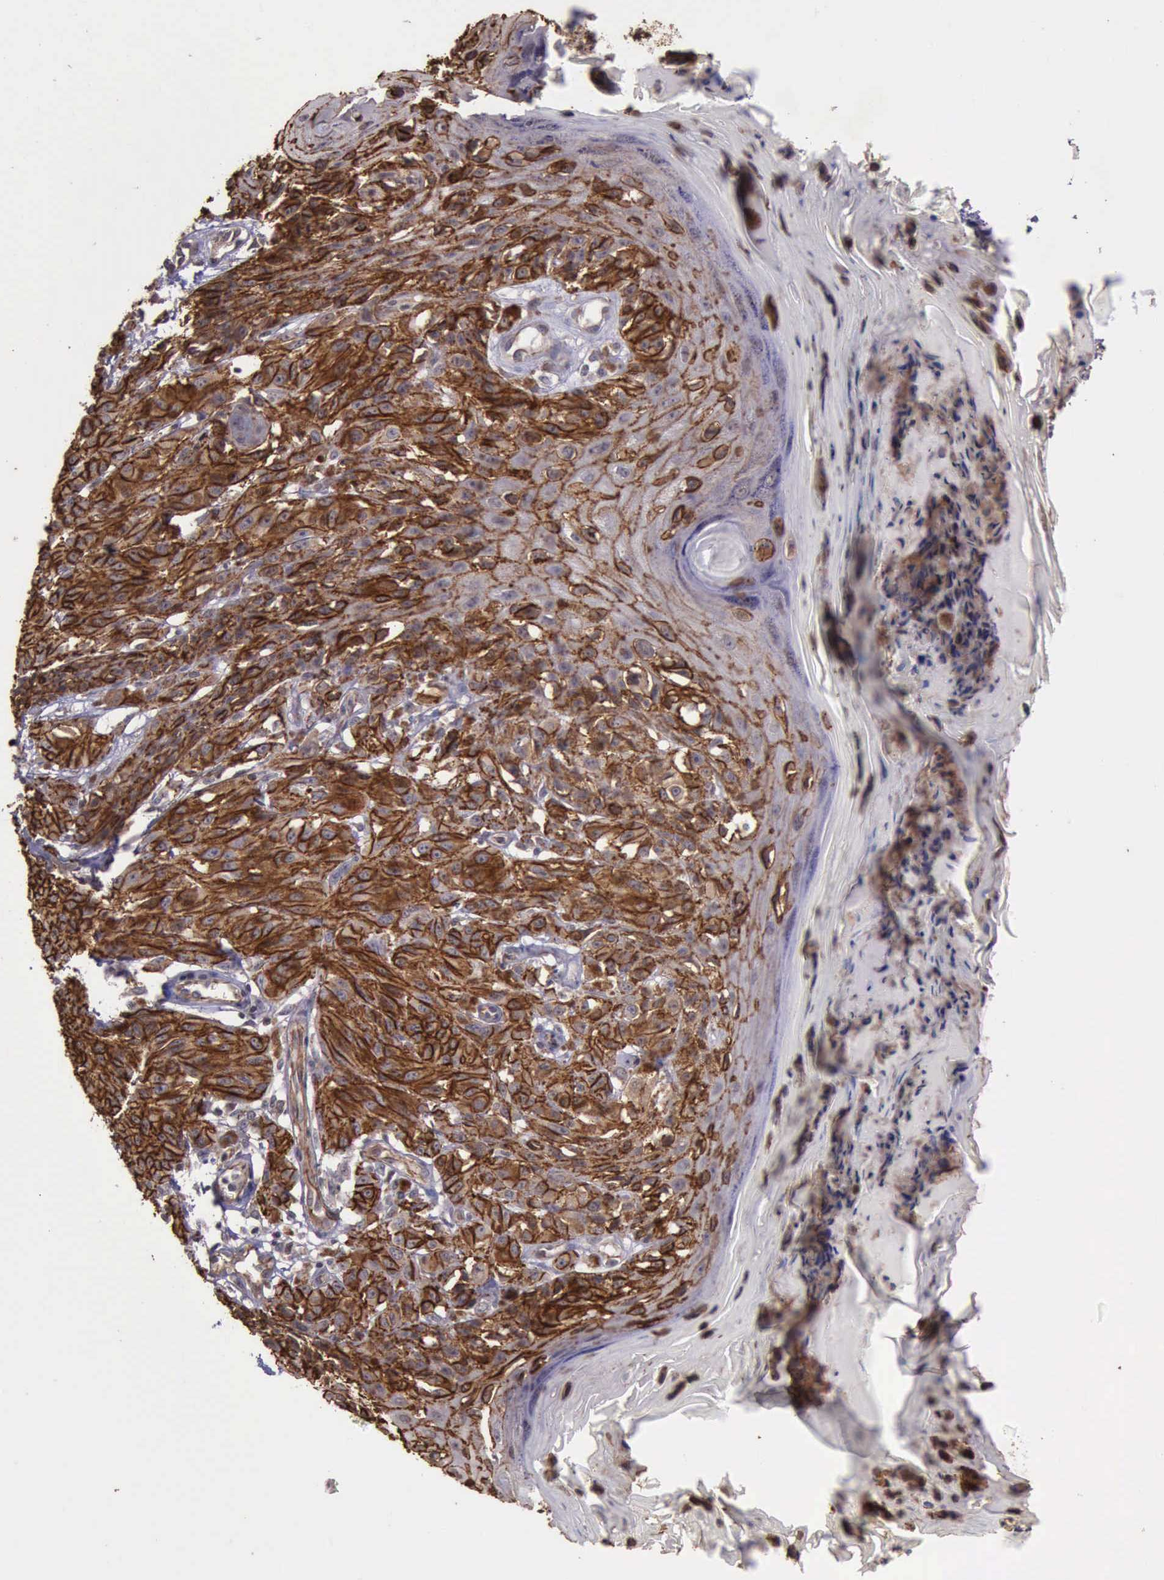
{"staining": {"intensity": "strong", "quantity": ">75%", "location": "cytoplasmic/membranous"}, "tissue": "melanoma", "cell_type": "Tumor cells", "image_type": "cancer", "snomed": [{"axis": "morphology", "description": "Malignant melanoma, NOS"}, {"axis": "topography", "description": "Skin"}], "caption": "Malignant melanoma tissue demonstrates strong cytoplasmic/membranous expression in about >75% of tumor cells", "gene": "CTNNB1", "patient": {"sex": "female", "age": 77}}